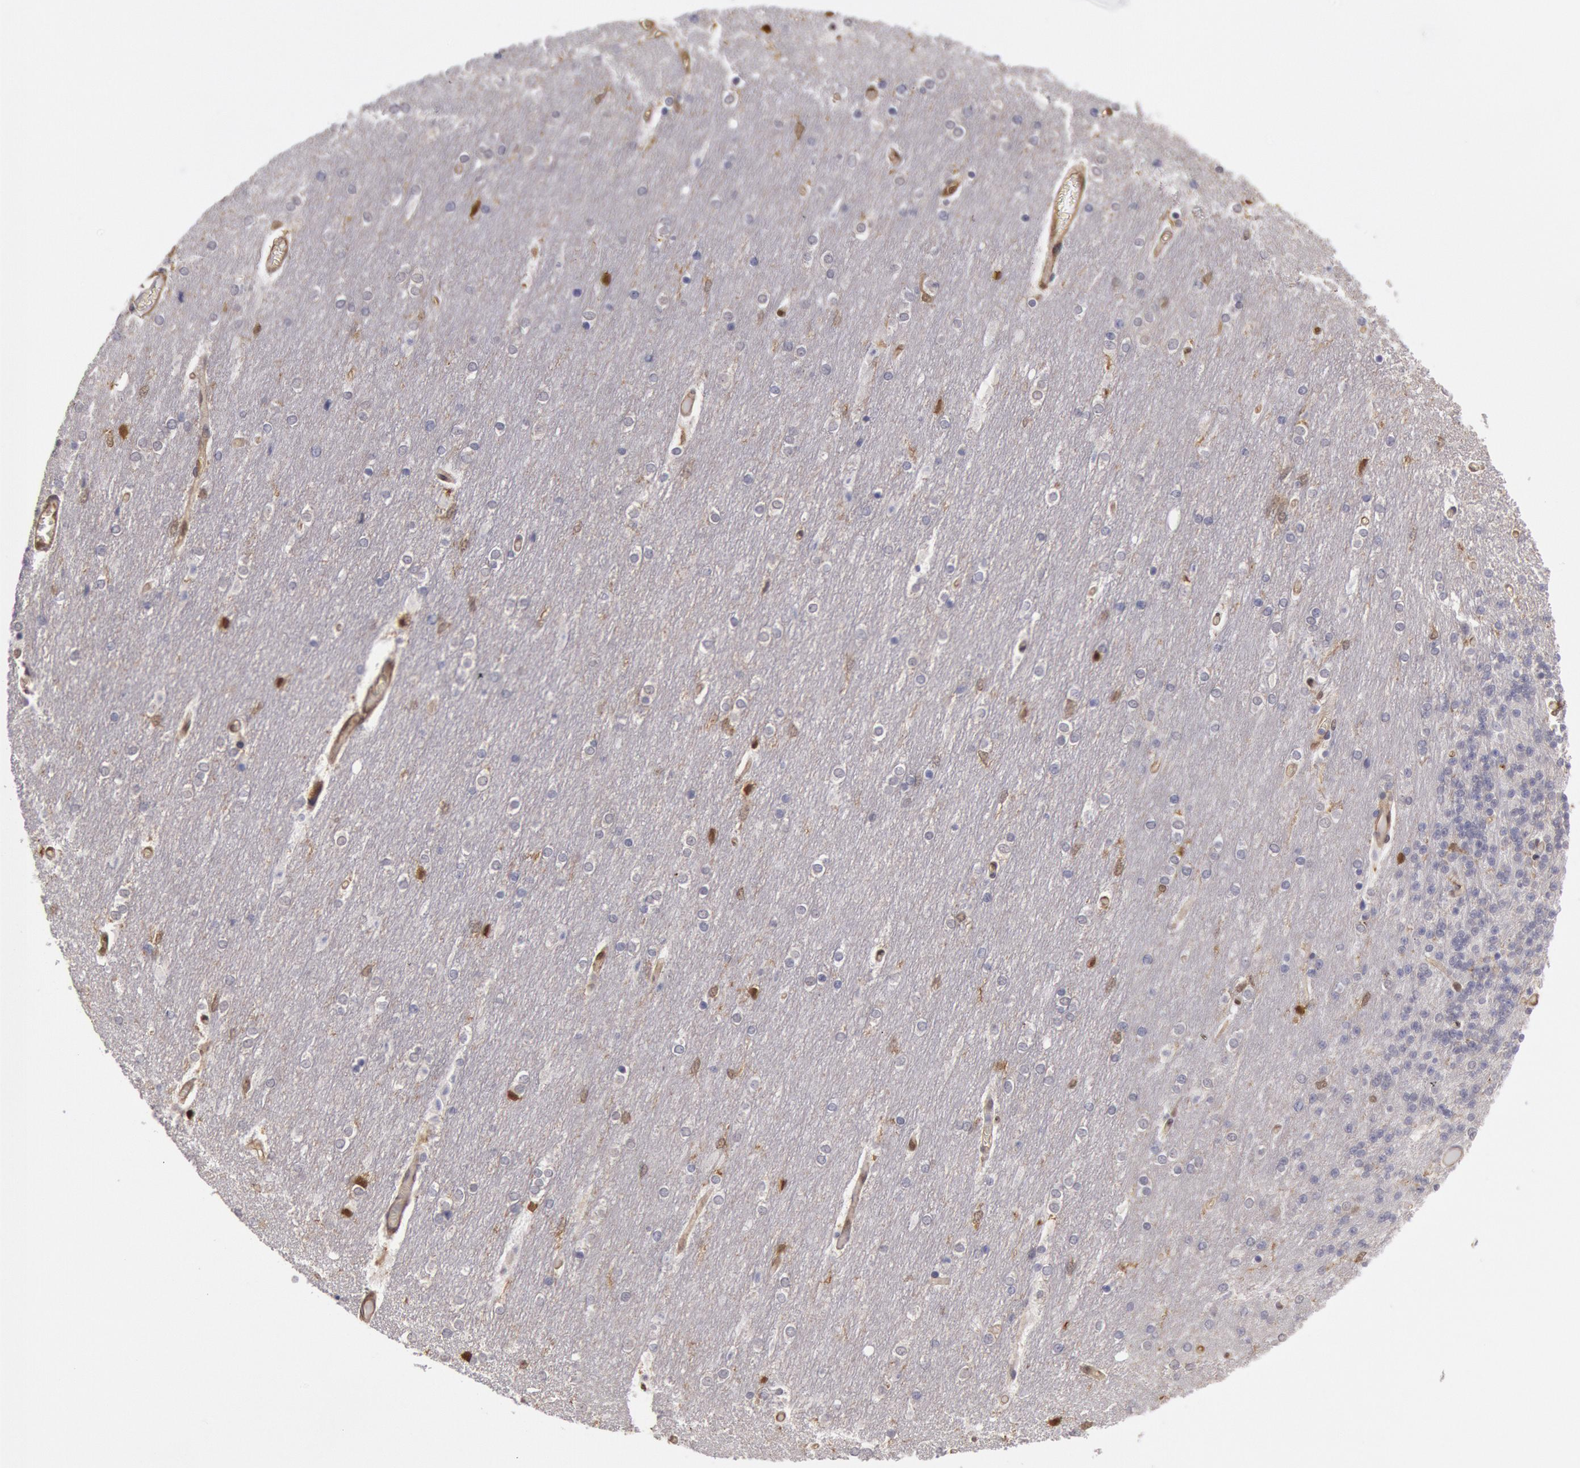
{"staining": {"intensity": "moderate", "quantity": "<25%", "location": "cytoplasmic/membranous"}, "tissue": "cerebellum", "cell_type": "Cells in granular layer", "image_type": "normal", "snomed": [{"axis": "morphology", "description": "Normal tissue, NOS"}, {"axis": "topography", "description": "Cerebellum"}], "caption": "The micrograph shows a brown stain indicating the presence of a protein in the cytoplasmic/membranous of cells in granular layer in cerebellum. Immunohistochemistry stains the protein of interest in brown and the nuclei are stained blue.", "gene": "CCDC50", "patient": {"sex": "female", "age": 54}}